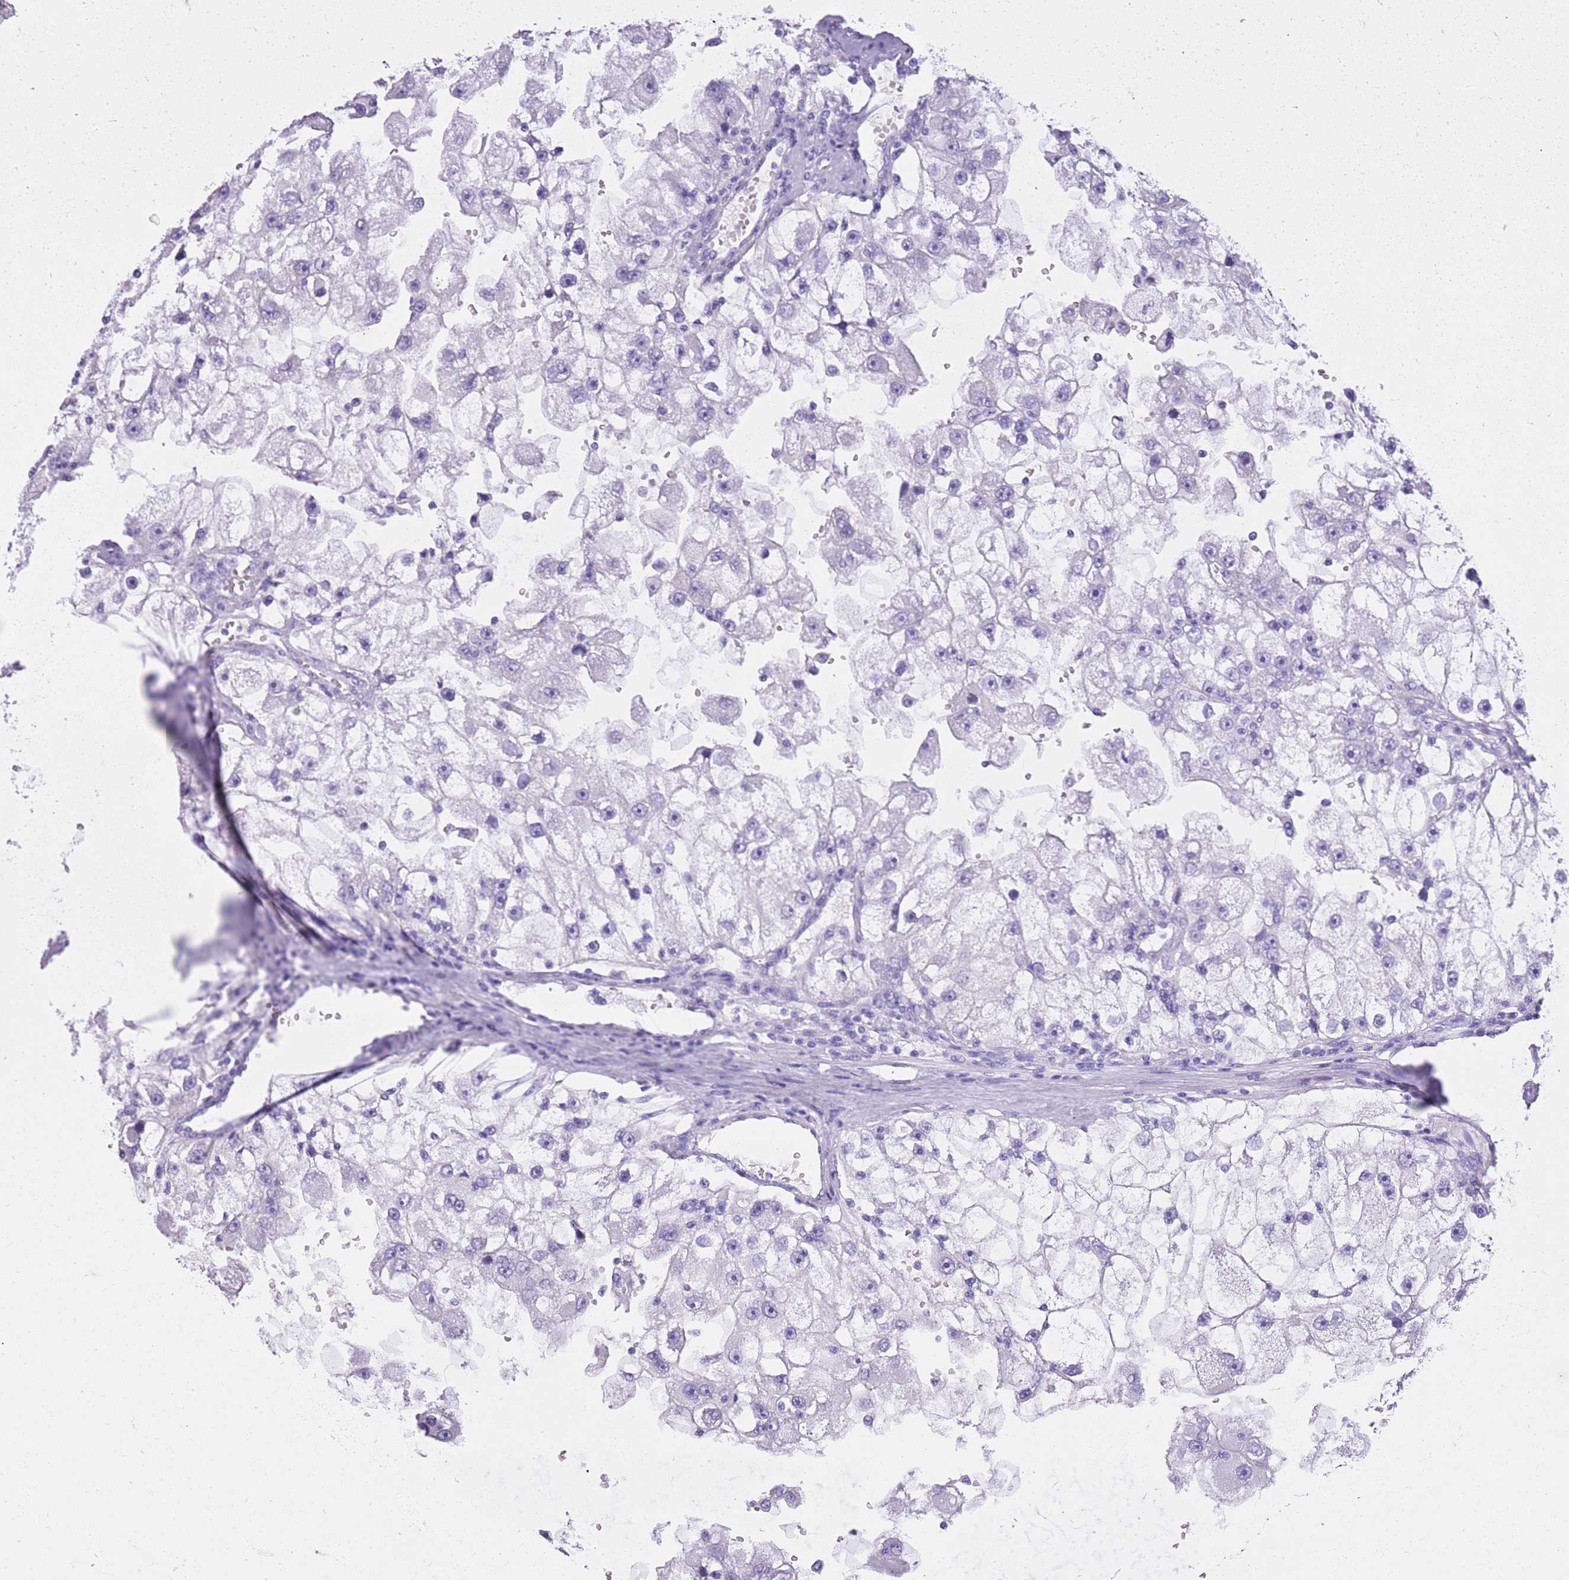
{"staining": {"intensity": "negative", "quantity": "none", "location": "none"}, "tissue": "renal cancer", "cell_type": "Tumor cells", "image_type": "cancer", "snomed": [{"axis": "morphology", "description": "Adenocarcinoma, NOS"}, {"axis": "topography", "description": "Kidney"}], "caption": "Tumor cells show no significant expression in renal adenocarcinoma. (DAB (3,3'-diaminobenzidine) immunohistochemistry with hematoxylin counter stain).", "gene": "TMEM185B", "patient": {"sex": "male", "age": 63}}